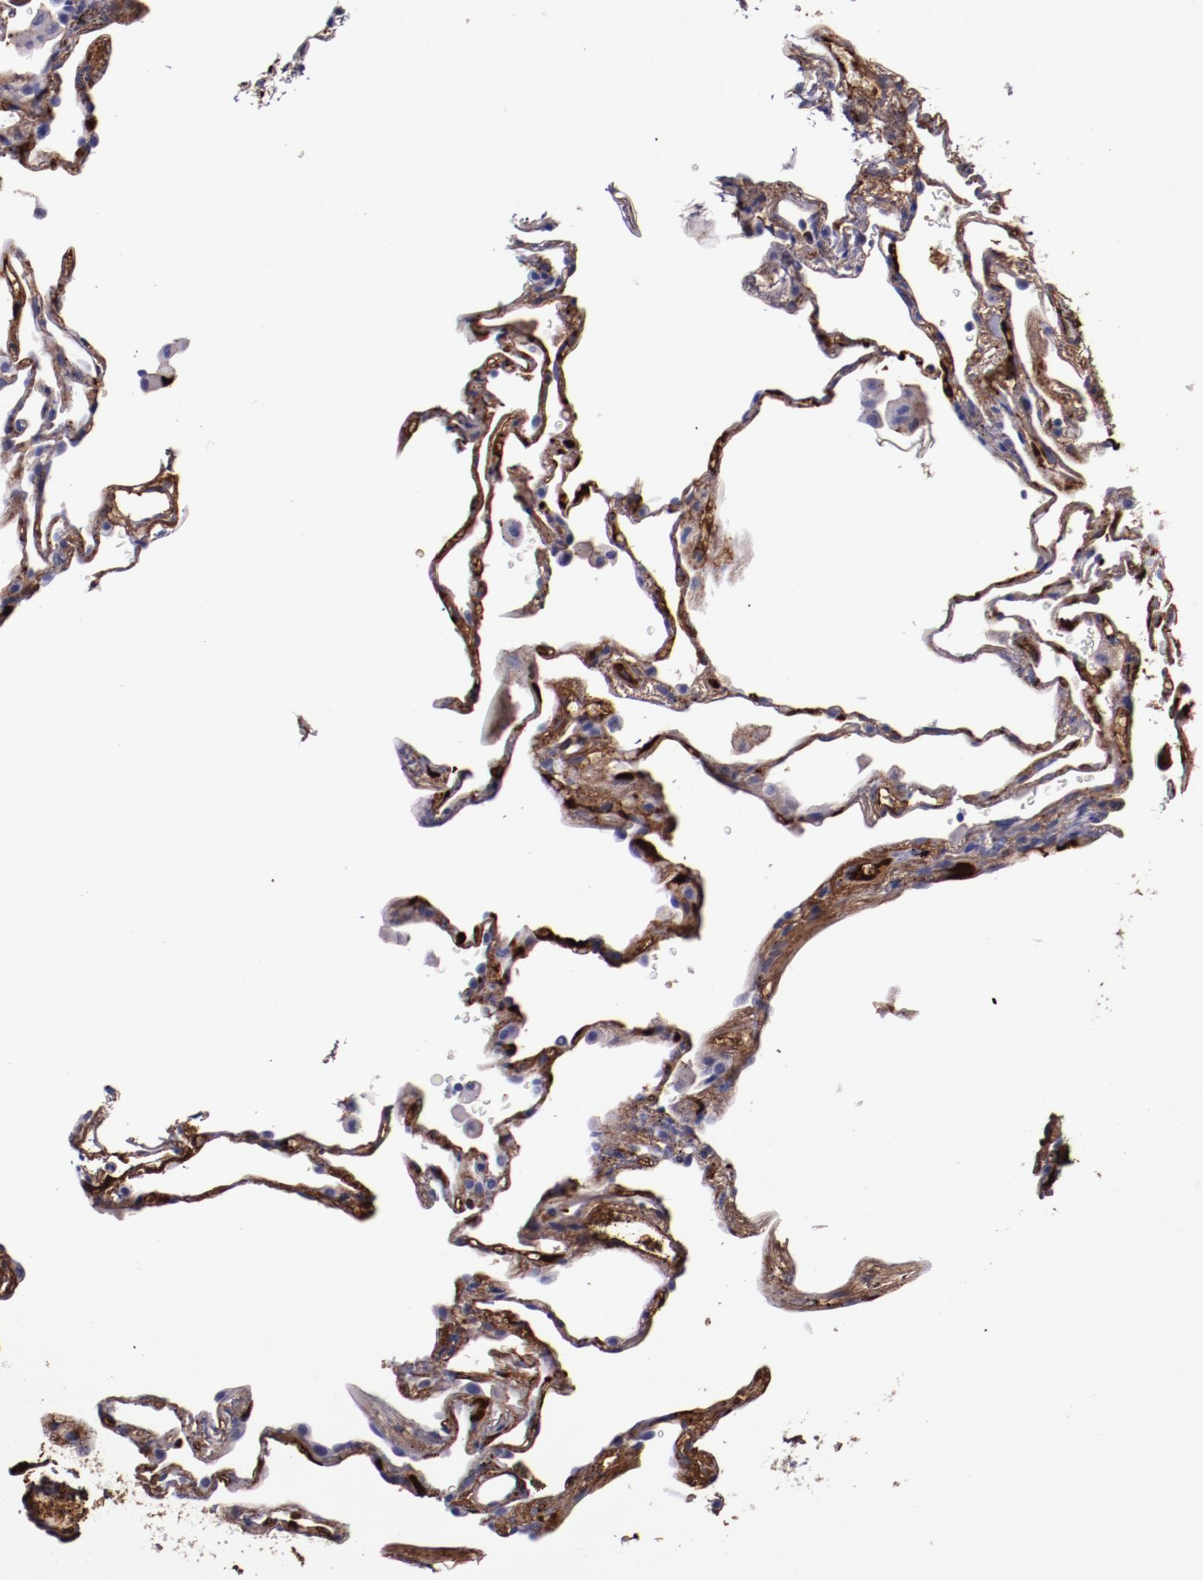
{"staining": {"intensity": "weak", "quantity": "25%-75%", "location": "cytoplasmic/membranous"}, "tissue": "lung", "cell_type": "Alveolar cells", "image_type": "normal", "snomed": [{"axis": "morphology", "description": "Normal tissue, NOS"}, {"axis": "morphology", "description": "Inflammation, NOS"}, {"axis": "topography", "description": "Lung"}], "caption": "Protein positivity by immunohistochemistry reveals weak cytoplasmic/membranous expression in approximately 25%-75% of alveolar cells in unremarkable lung. (Brightfield microscopy of DAB IHC at high magnification).", "gene": "A2M", "patient": {"sex": "male", "age": 69}}